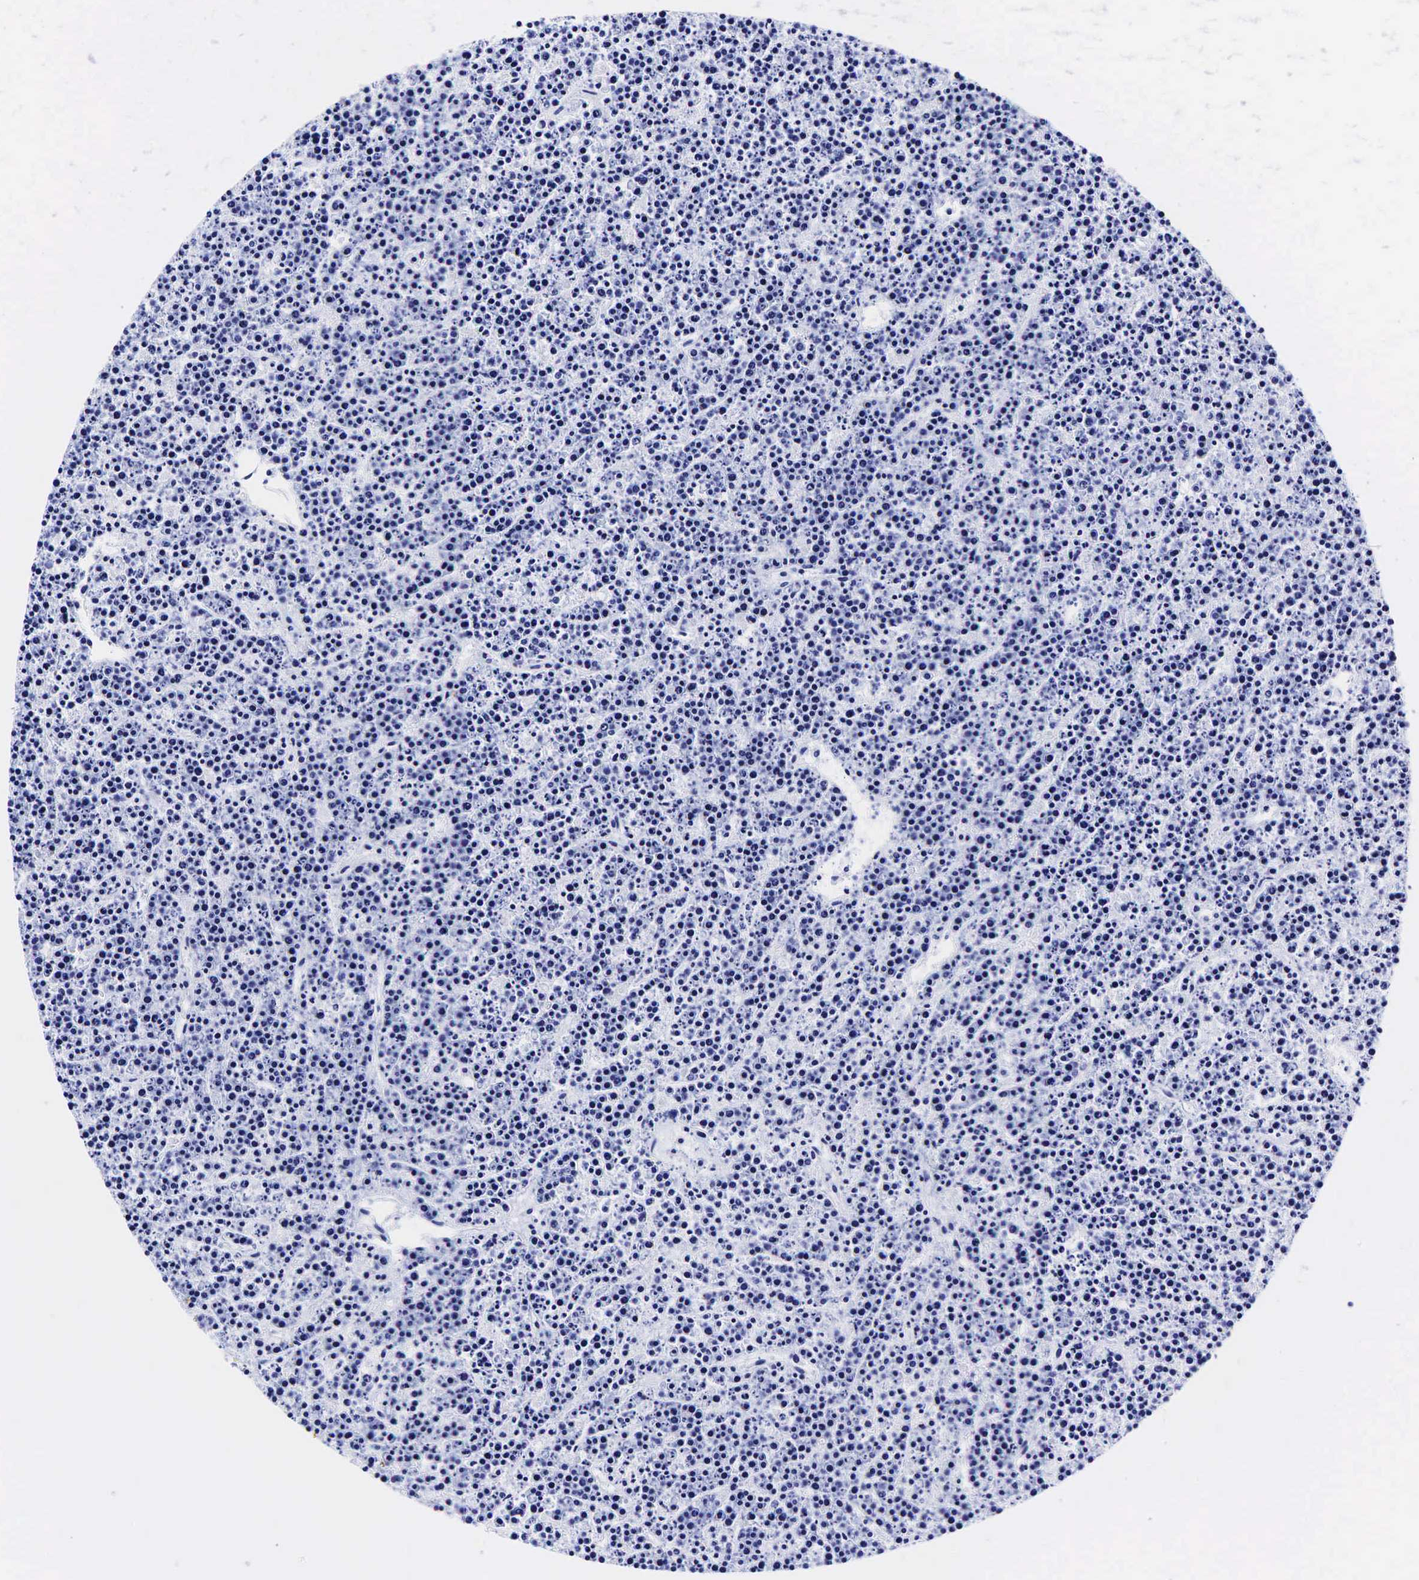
{"staining": {"intensity": "negative", "quantity": "none", "location": "none"}, "tissue": "lymphoma", "cell_type": "Tumor cells", "image_type": "cancer", "snomed": [{"axis": "morphology", "description": "Malignant lymphoma, non-Hodgkin's type, High grade"}, {"axis": "topography", "description": "Ovary"}], "caption": "This is a photomicrograph of immunohistochemistry (IHC) staining of lymphoma, which shows no expression in tumor cells. (DAB immunohistochemistry with hematoxylin counter stain).", "gene": "GAST", "patient": {"sex": "female", "age": 56}}